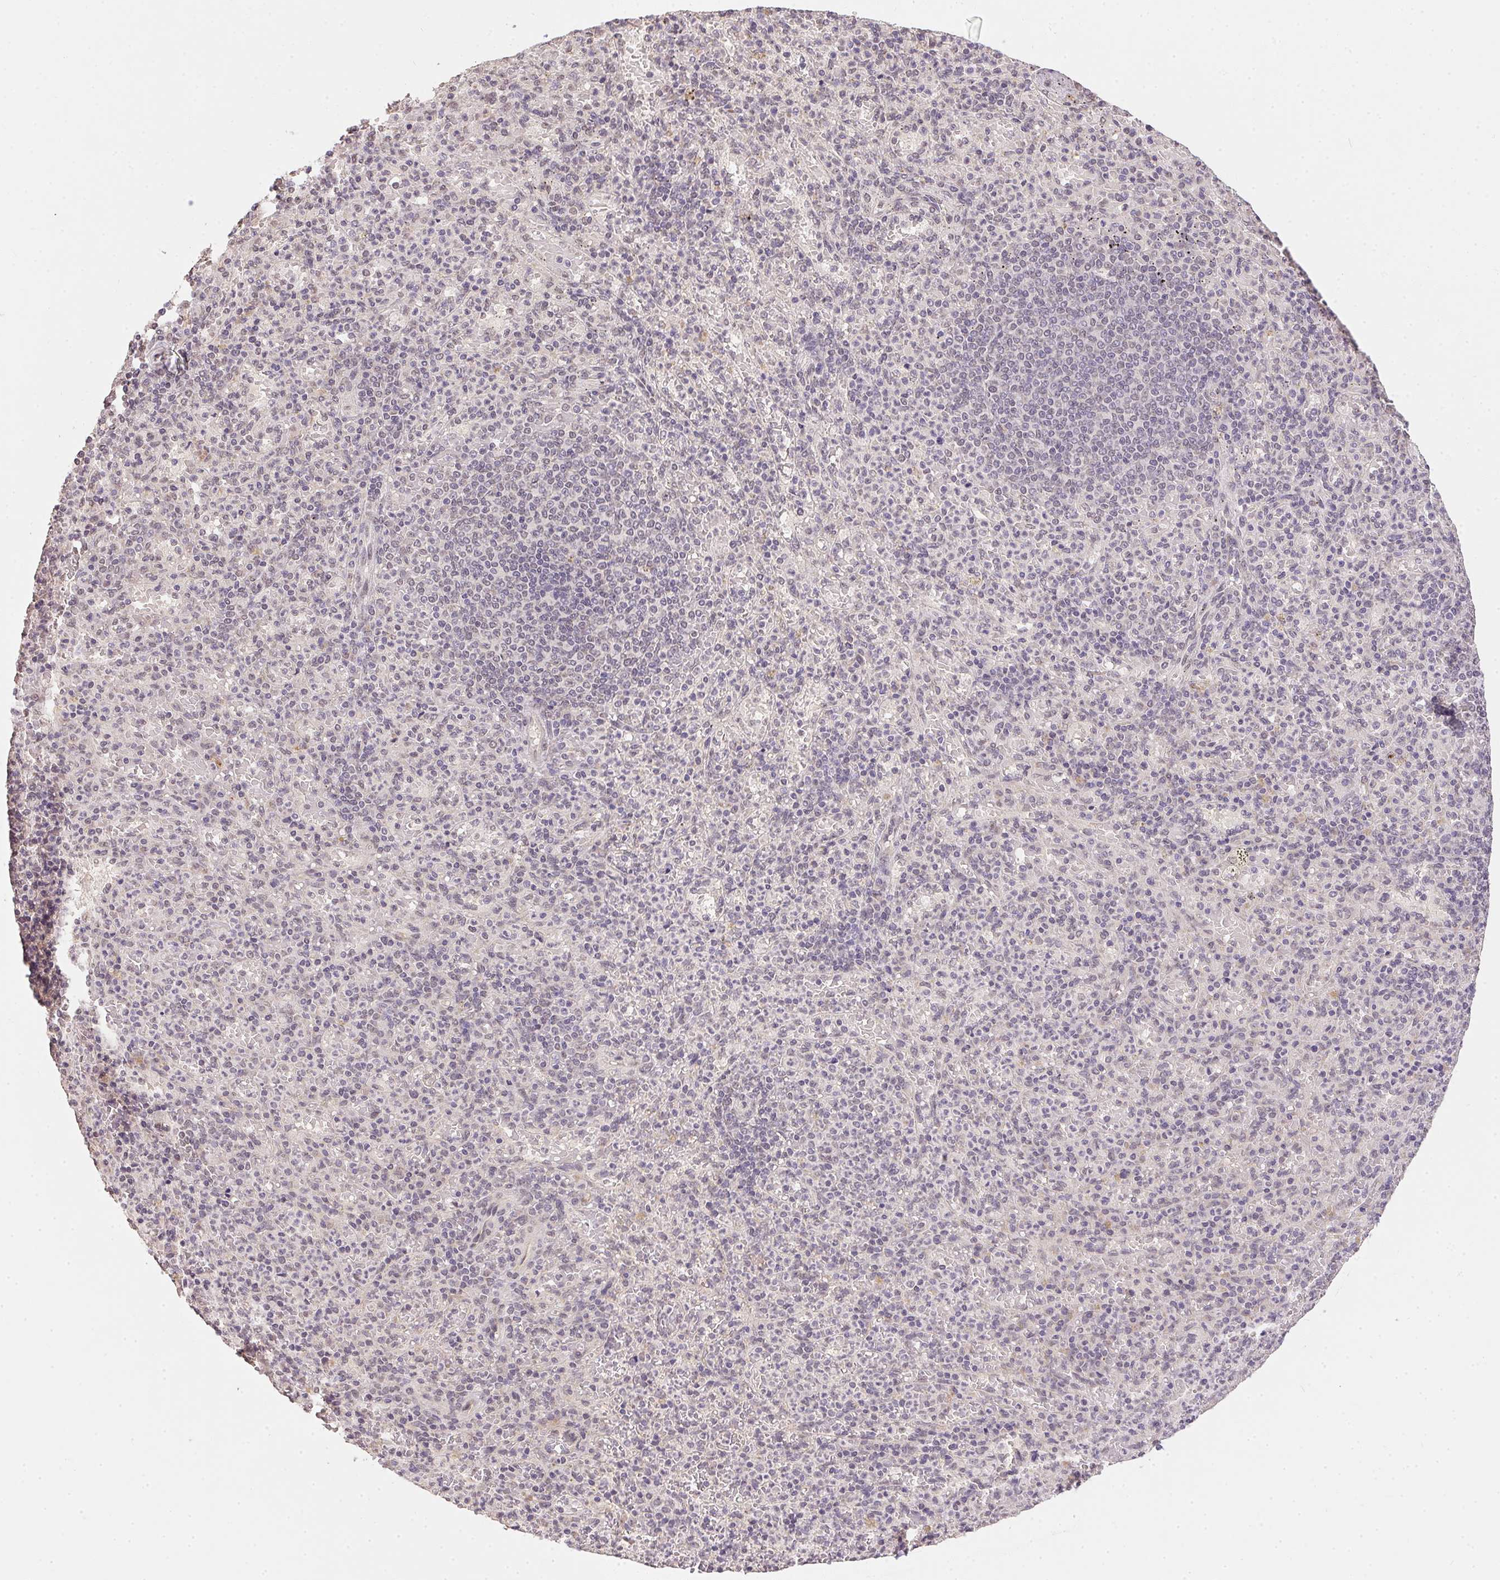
{"staining": {"intensity": "negative", "quantity": "none", "location": "none"}, "tissue": "spleen", "cell_type": "Cells in red pulp", "image_type": "normal", "snomed": [{"axis": "morphology", "description": "Normal tissue, NOS"}, {"axis": "topography", "description": "Spleen"}], "caption": "High magnification brightfield microscopy of normal spleen stained with DAB (brown) and counterstained with hematoxylin (blue): cells in red pulp show no significant staining. (DAB IHC, high magnification).", "gene": "PPP4R4", "patient": {"sex": "female", "age": 74}}